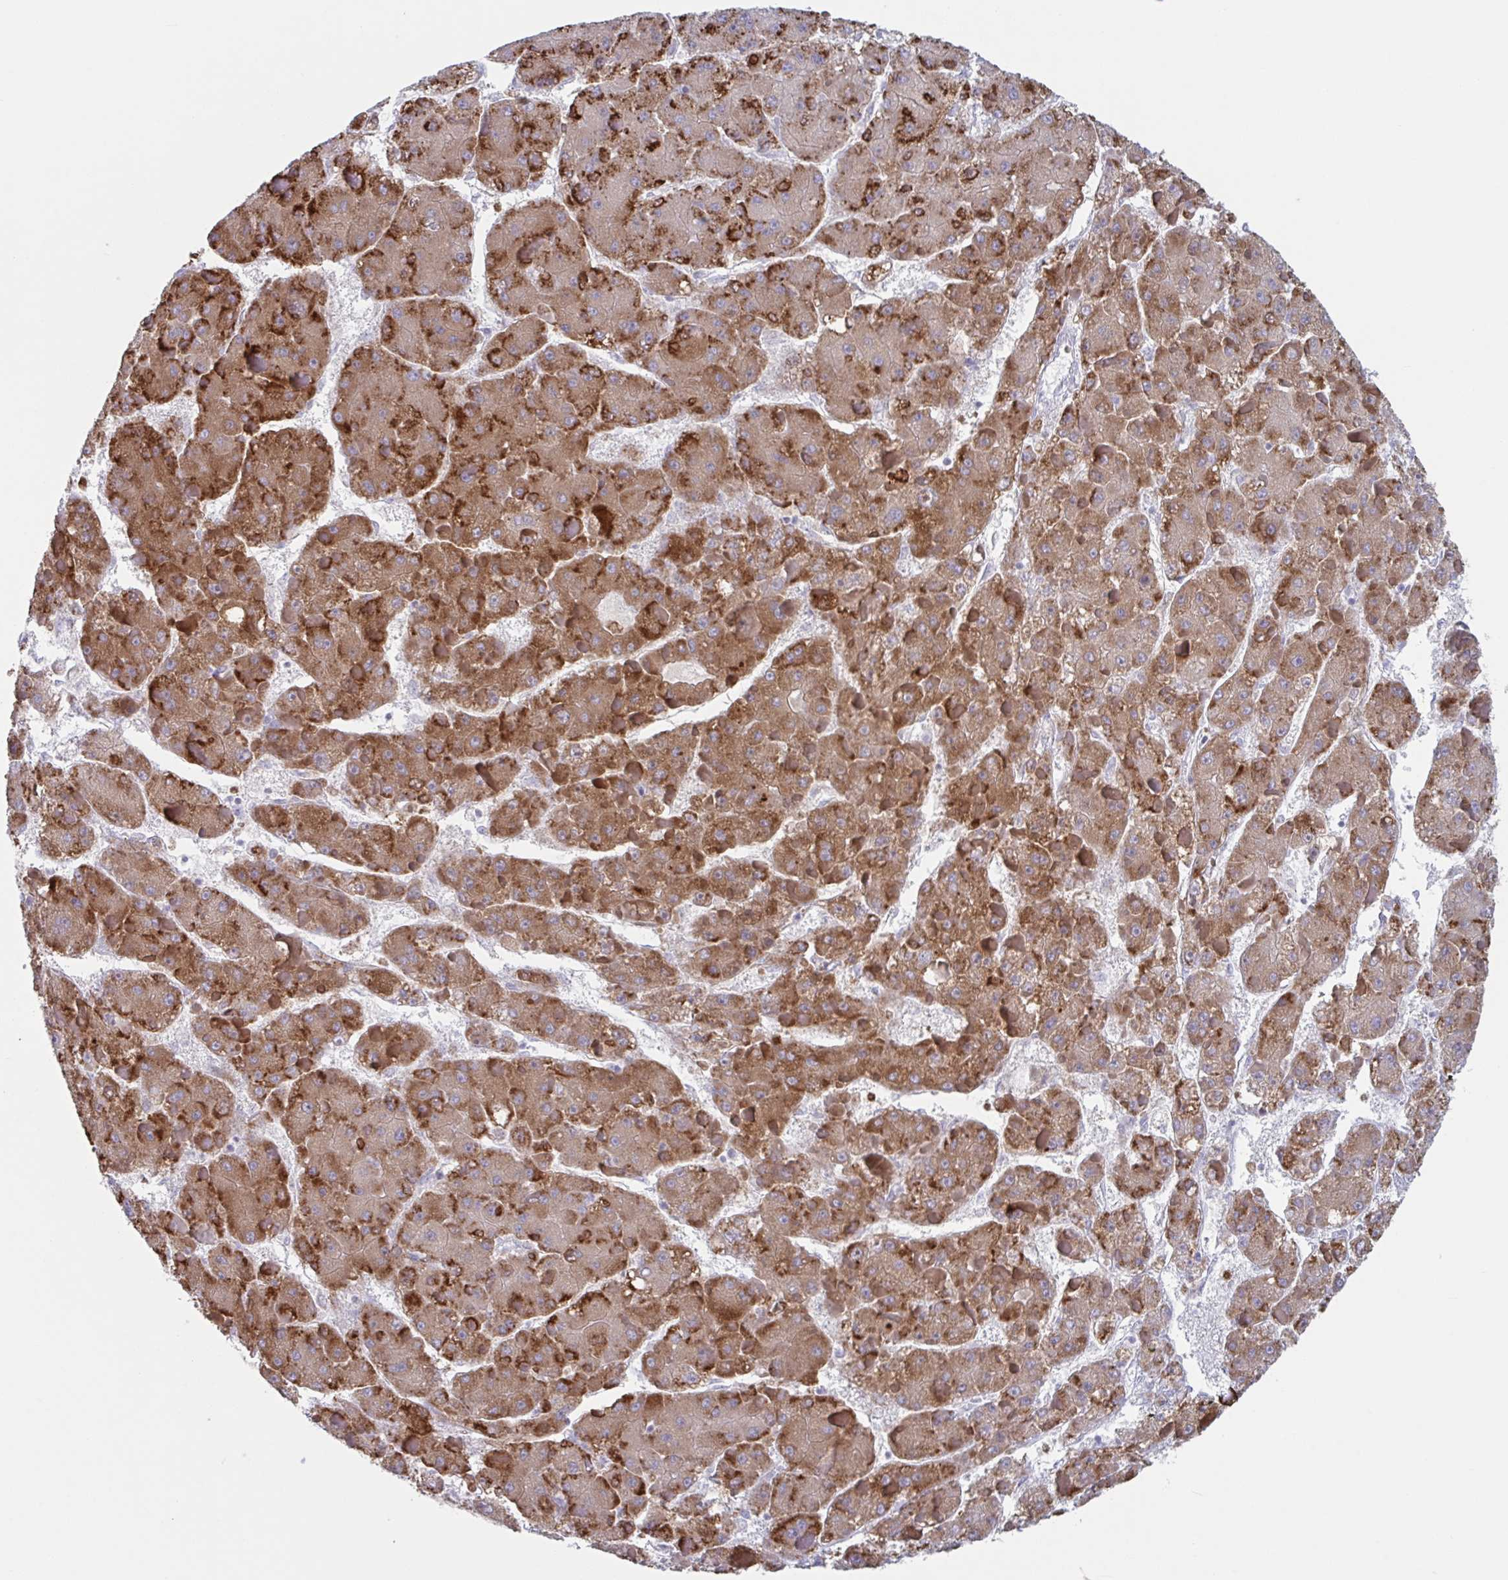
{"staining": {"intensity": "moderate", "quantity": ">75%", "location": "cytoplasmic/membranous"}, "tissue": "liver cancer", "cell_type": "Tumor cells", "image_type": "cancer", "snomed": [{"axis": "morphology", "description": "Carcinoma, Hepatocellular, NOS"}, {"axis": "topography", "description": "Liver"}], "caption": "Liver hepatocellular carcinoma stained with DAB immunohistochemistry (IHC) displays medium levels of moderate cytoplasmic/membranous staining in approximately >75% of tumor cells. The protein of interest is shown in brown color, while the nuclei are stained blue.", "gene": "CYP4F11", "patient": {"sex": "female", "age": 73}}